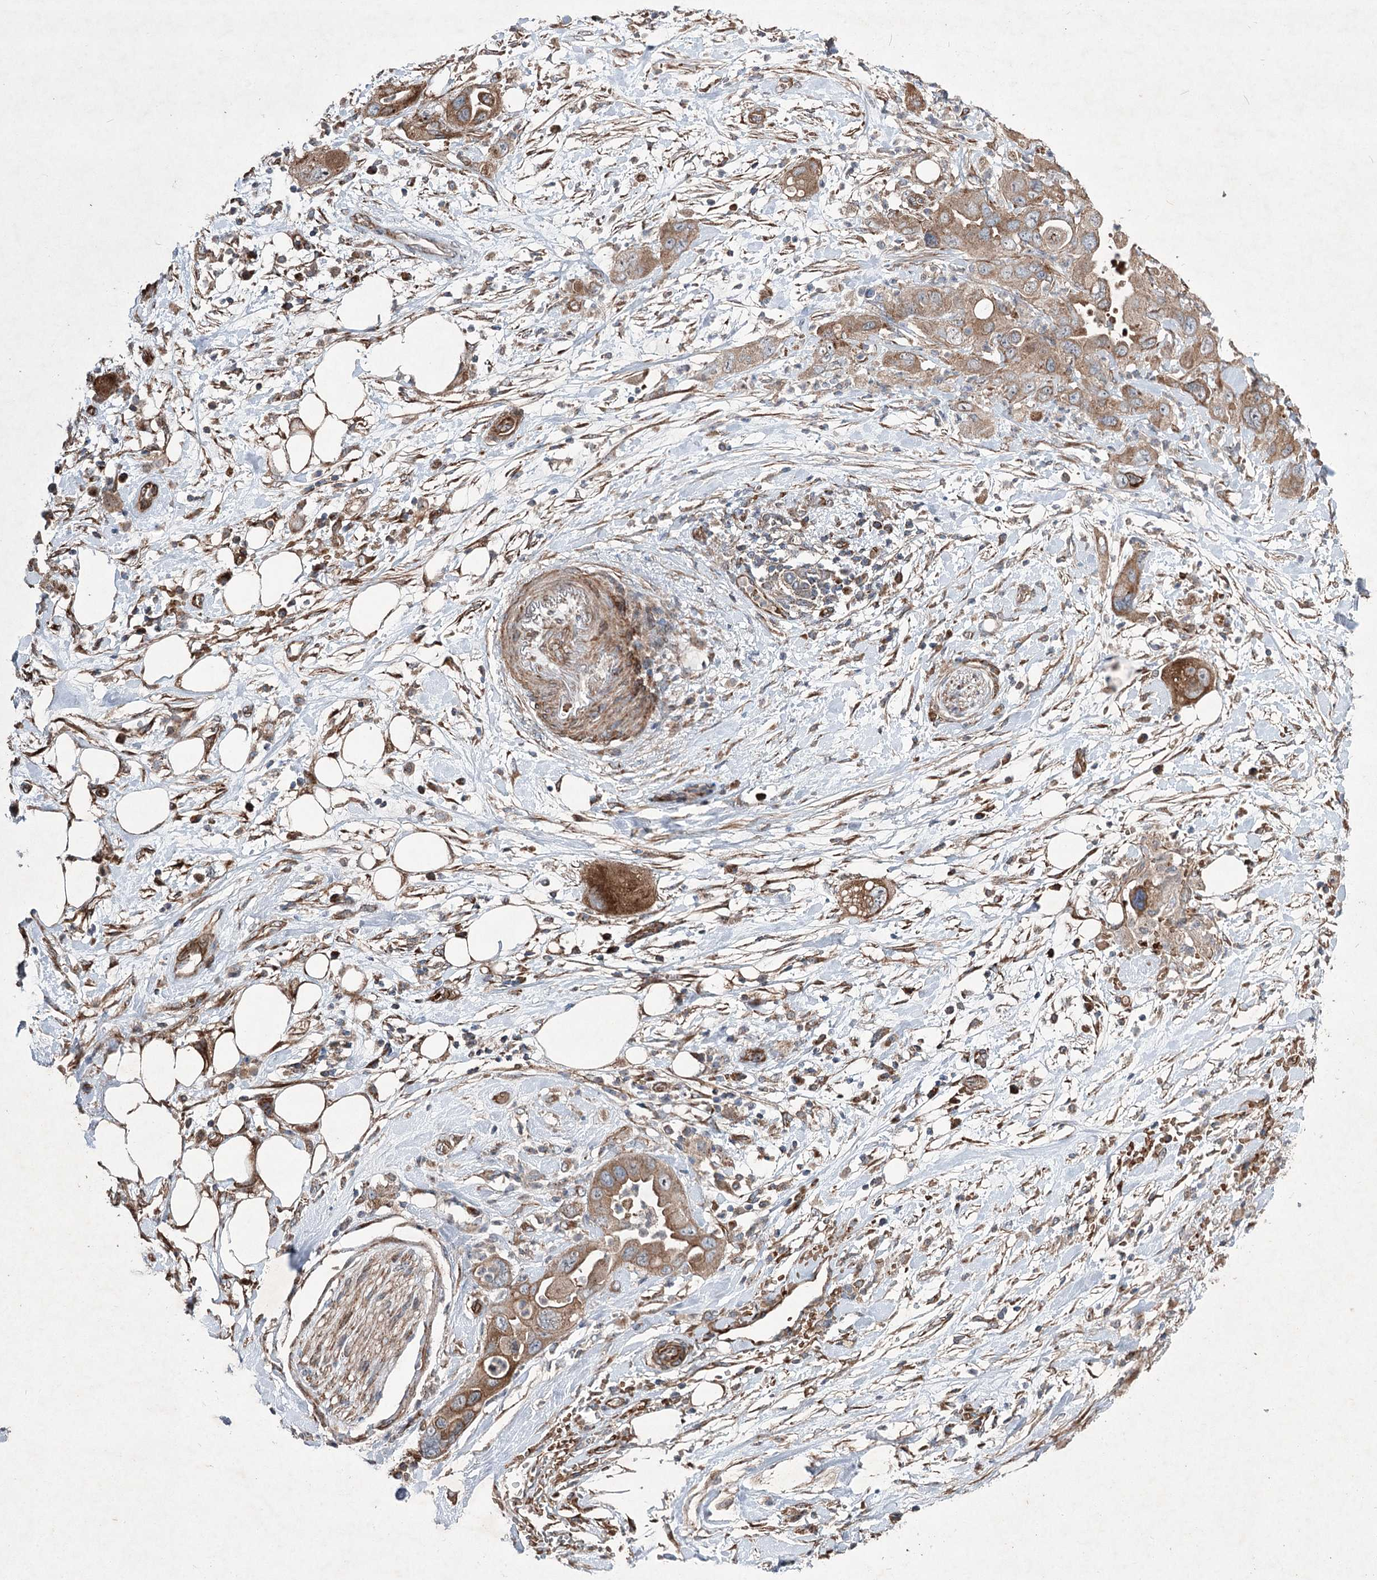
{"staining": {"intensity": "moderate", "quantity": ">75%", "location": "cytoplasmic/membranous"}, "tissue": "pancreatic cancer", "cell_type": "Tumor cells", "image_type": "cancer", "snomed": [{"axis": "morphology", "description": "Adenocarcinoma, NOS"}, {"axis": "topography", "description": "Pancreas"}], "caption": "The histopathology image displays a brown stain indicating the presence of a protein in the cytoplasmic/membranous of tumor cells in pancreatic adenocarcinoma. The staining was performed using DAB (3,3'-diaminobenzidine) to visualize the protein expression in brown, while the nuclei were stained in blue with hematoxylin (Magnification: 20x).", "gene": "SERINC5", "patient": {"sex": "female", "age": 71}}